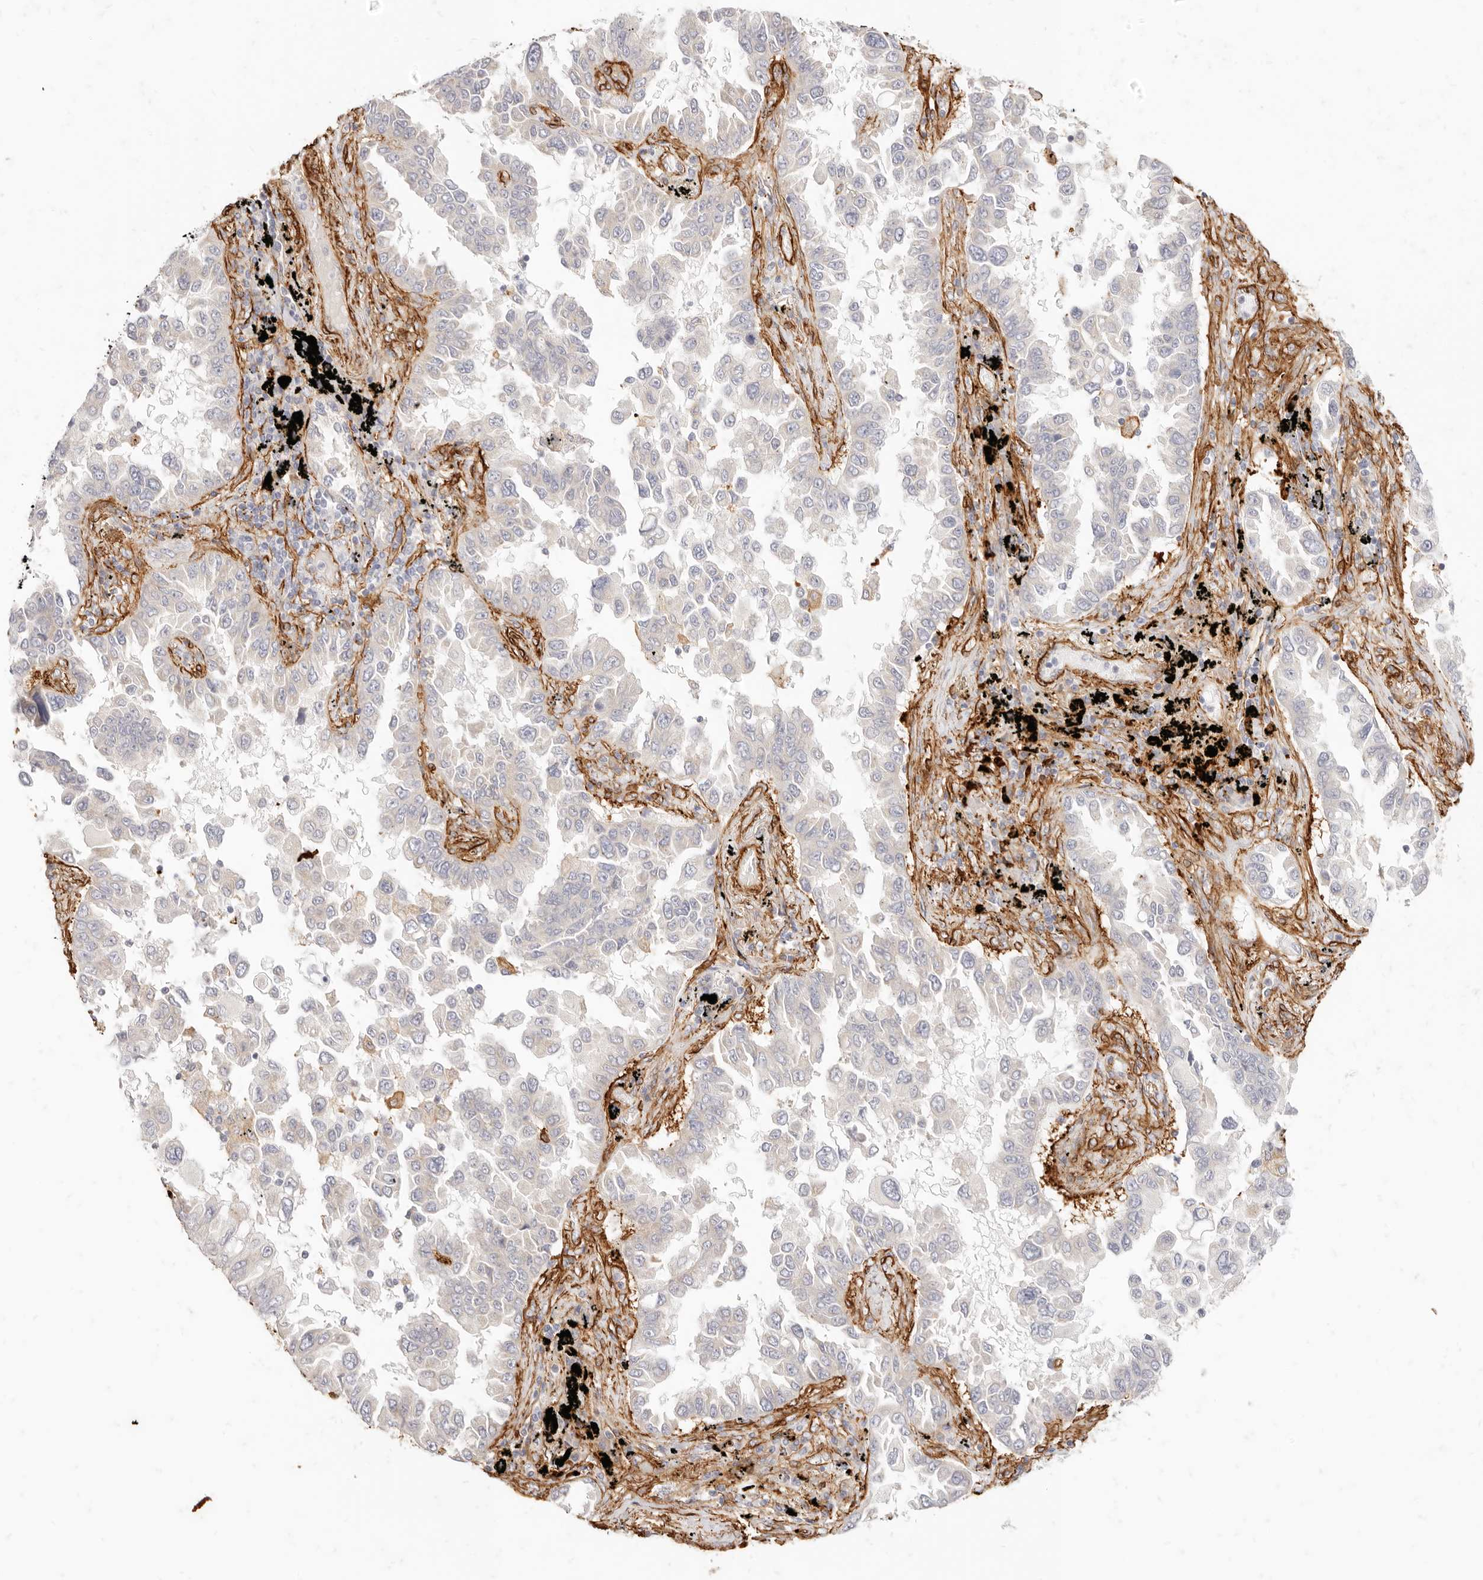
{"staining": {"intensity": "negative", "quantity": "none", "location": "none"}, "tissue": "lung cancer", "cell_type": "Tumor cells", "image_type": "cancer", "snomed": [{"axis": "morphology", "description": "Adenocarcinoma, NOS"}, {"axis": "topography", "description": "Lung"}], "caption": "Tumor cells are negative for protein expression in human lung cancer.", "gene": "TMTC2", "patient": {"sex": "female", "age": 67}}